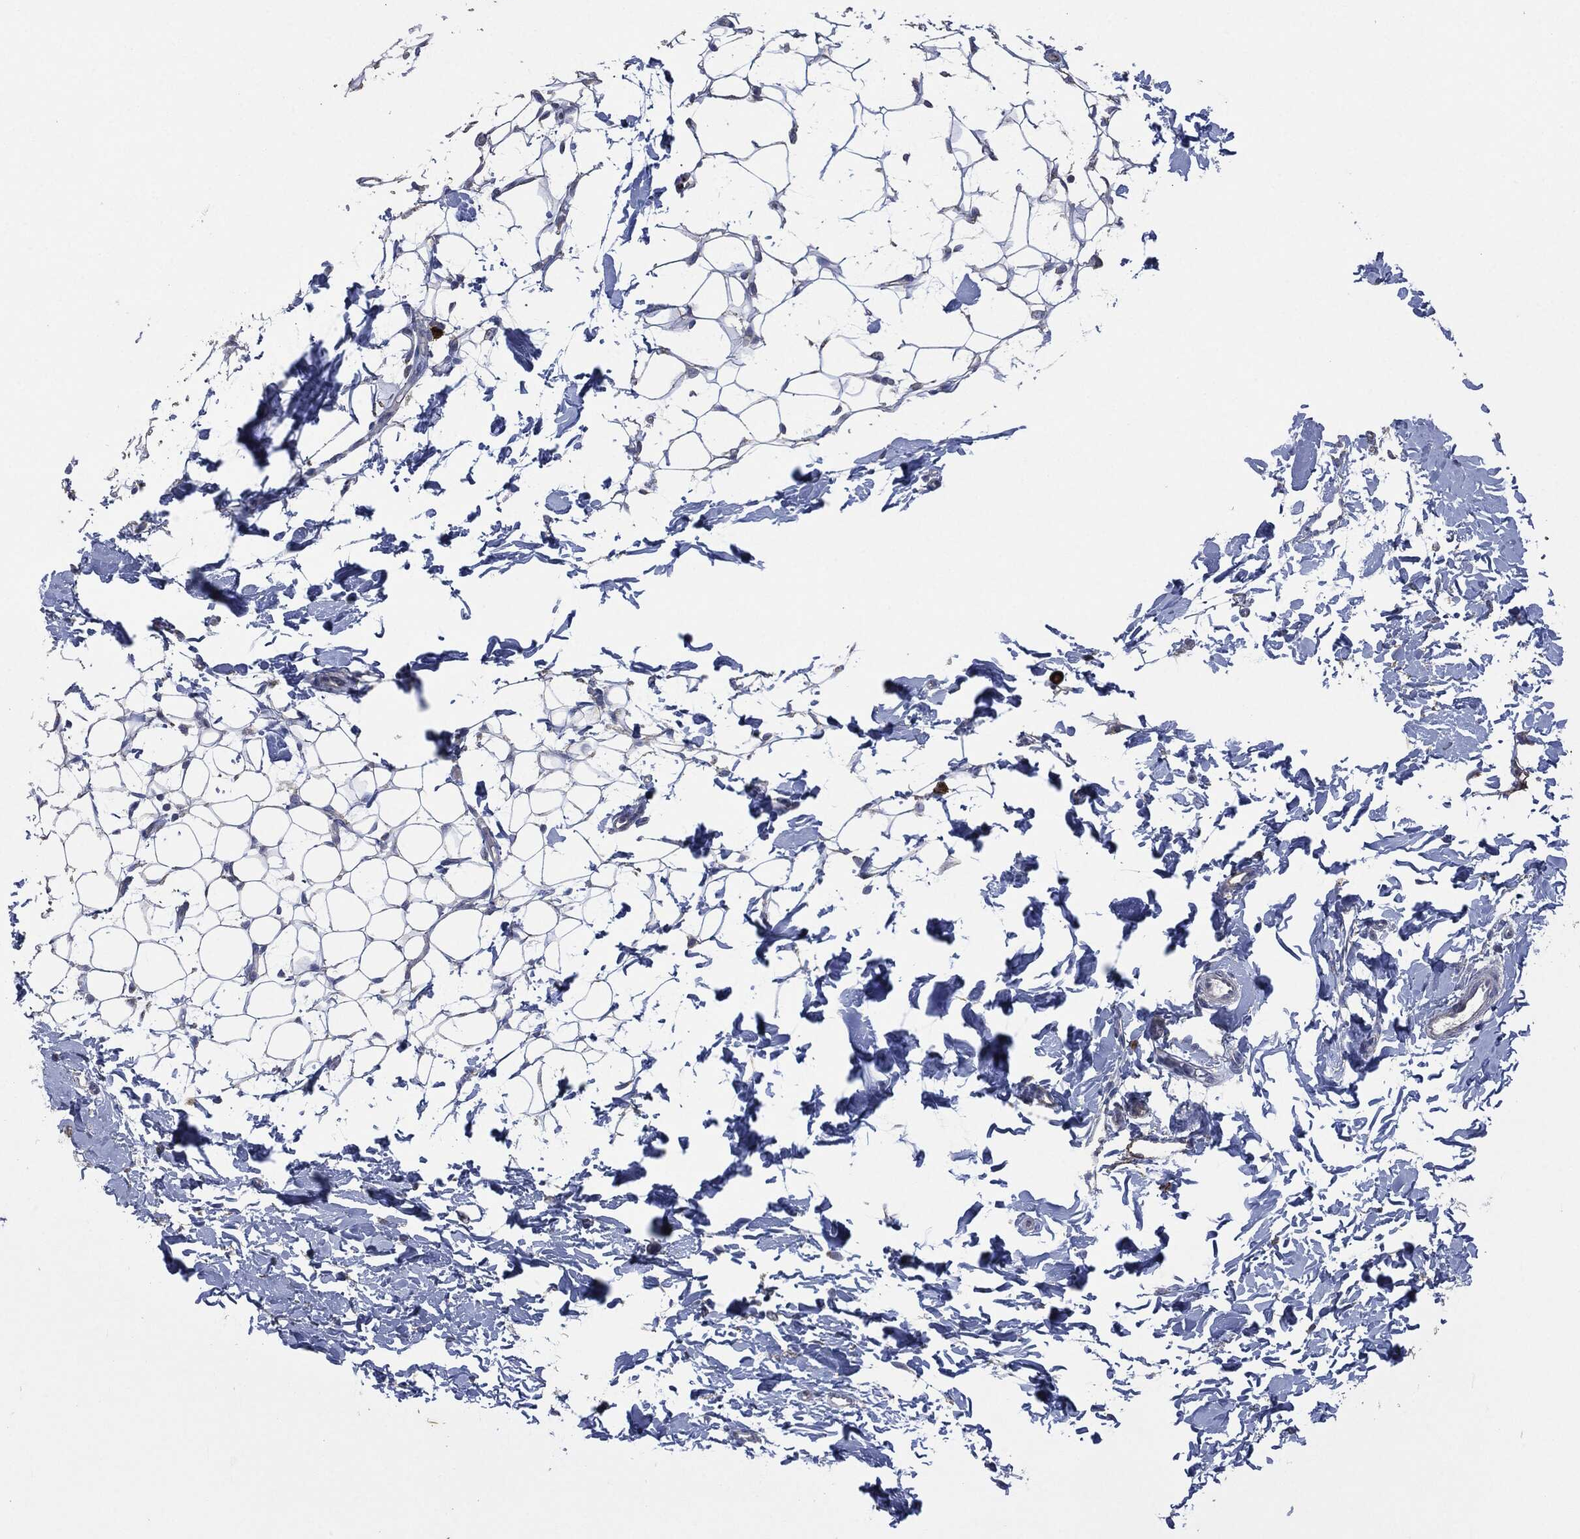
{"staining": {"intensity": "negative", "quantity": "none", "location": "none"}, "tissue": "breast", "cell_type": "Adipocytes", "image_type": "normal", "snomed": [{"axis": "morphology", "description": "Normal tissue, NOS"}, {"axis": "topography", "description": "Breast"}], "caption": "An image of human breast is negative for staining in adipocytes.", "gene": "CD33", "patient": {"sex": "female", "age": 37}}